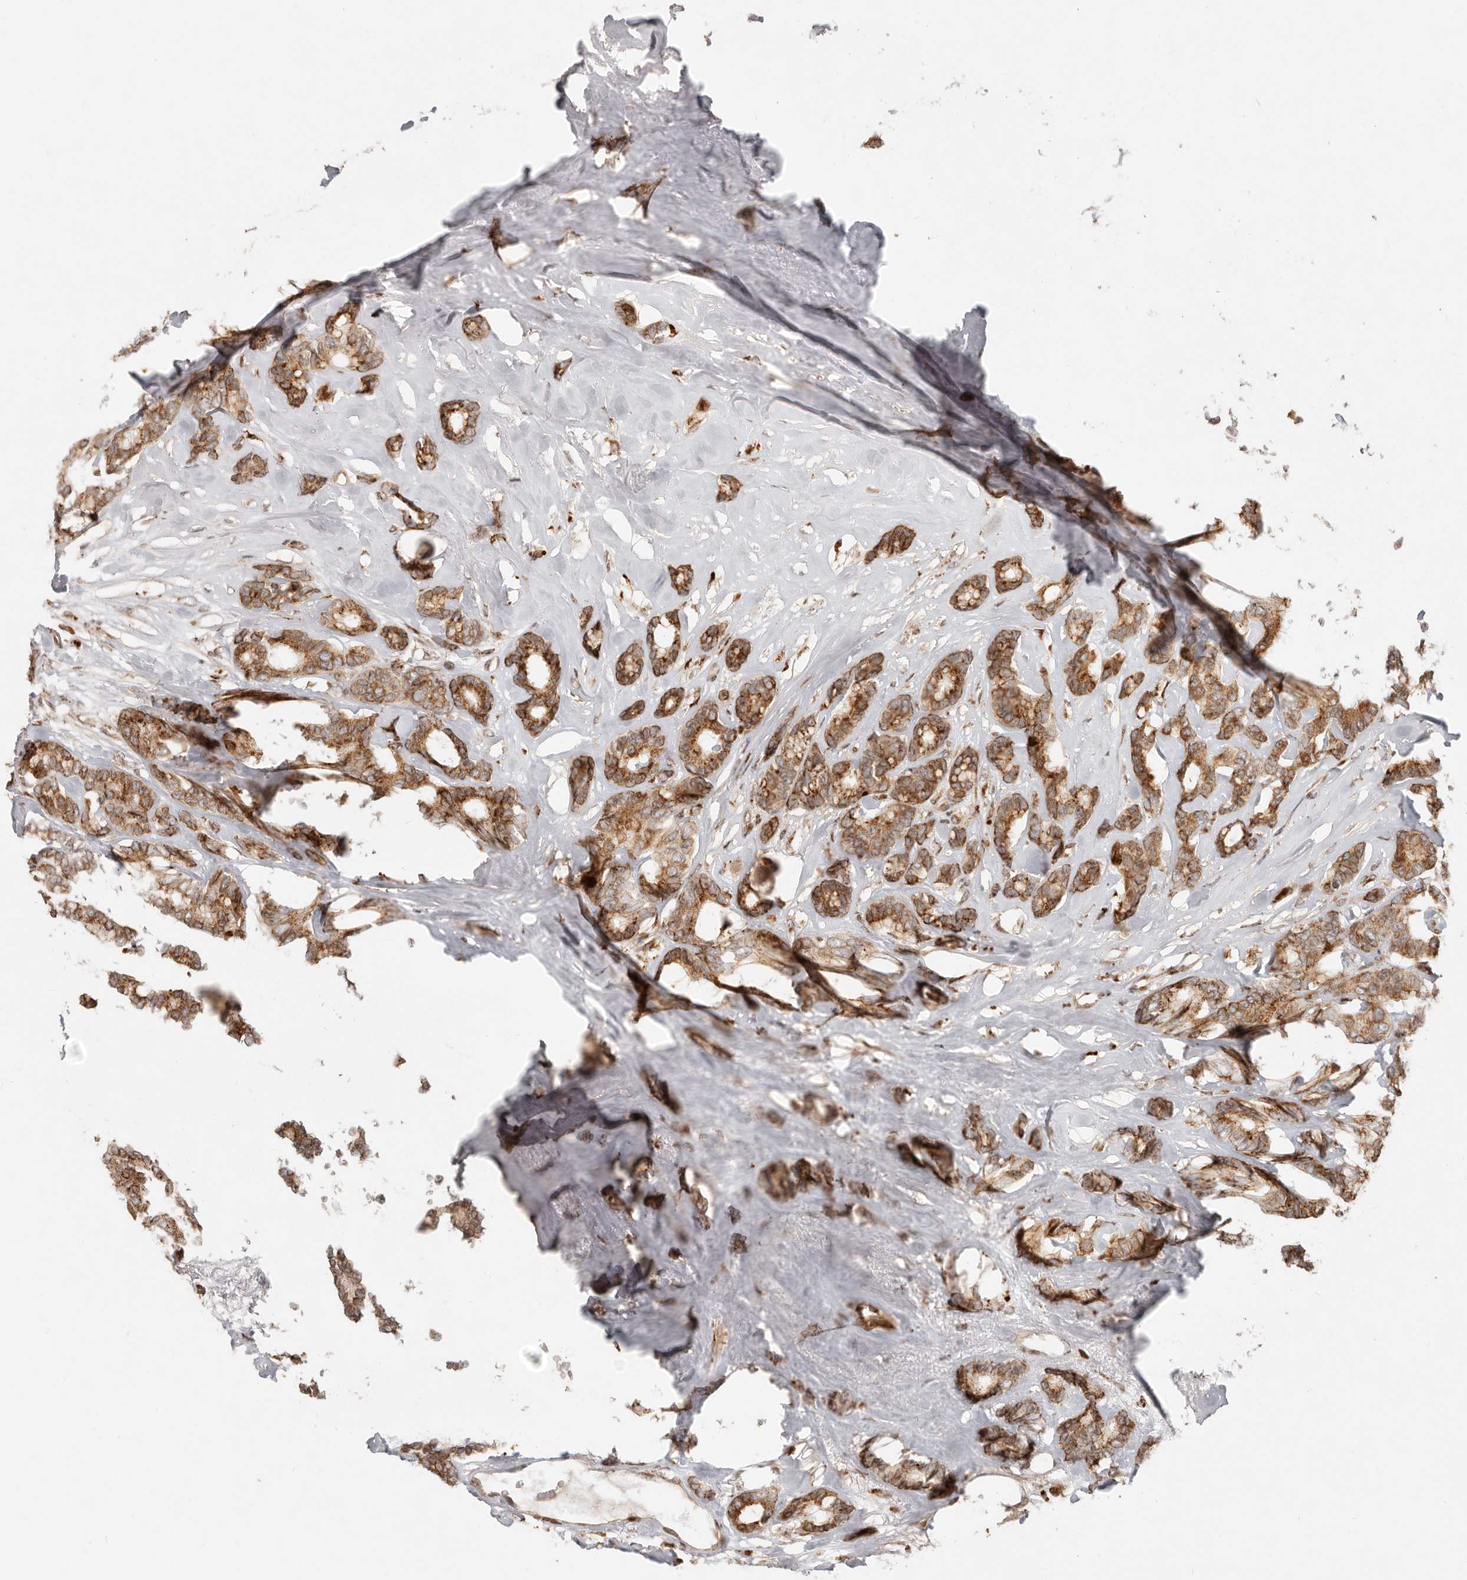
{"staining": {"intensity": "strong", "quantity": ">75%", "location": "cytoplasmic/membranous"}, "tissue": "breast cancer", "cell_type": "Tumor cells", "image_type": "cancer", "snomed": [{"axis": "morphology", "description": "Duct carcinoma"}, {"axis": "topography", "description": "Breast"}], "caption": "Strong cytoplasmic/membranous positivity for a protein is appreciated in approximately >75% of tumor cells of breast infiltrating ductal carcinoma using immunohistochemistry.", "gene": "TRIM4", "patient": {"sex": "female", "age": 87}}